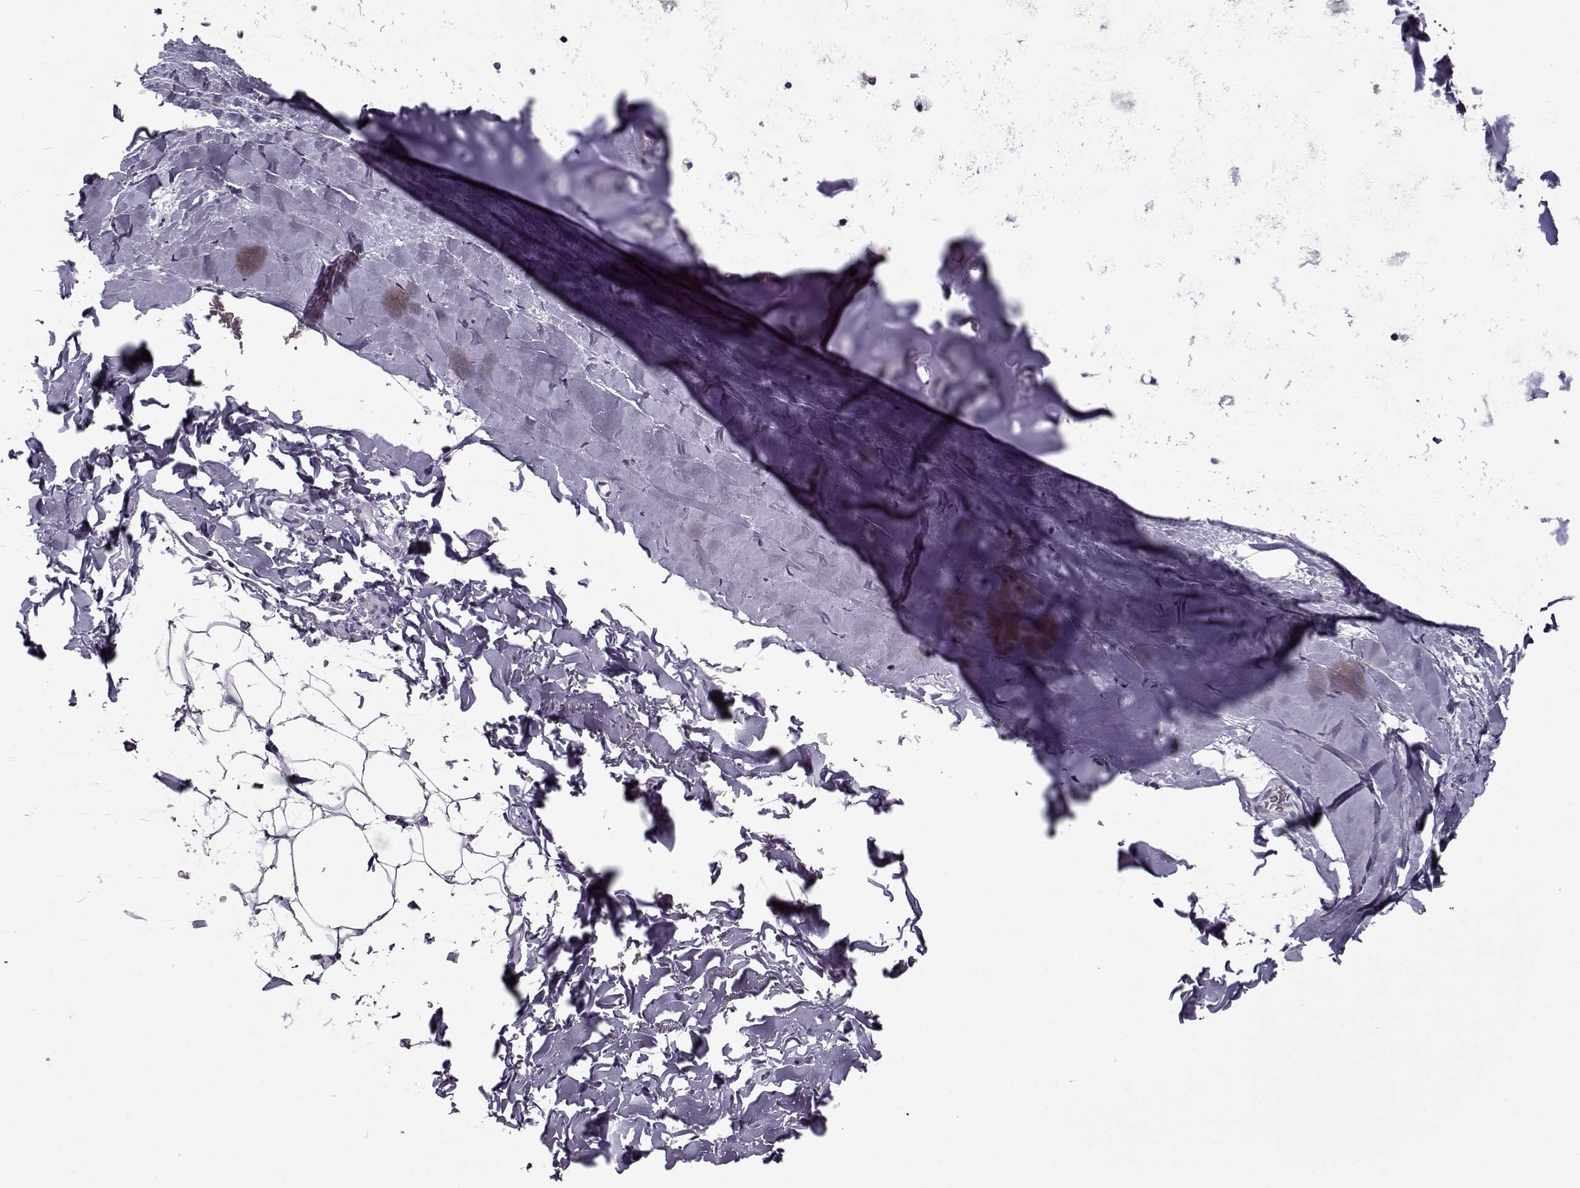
{"staining": {"intensity": "negative", "quantity": "none", "location": "none"}, "tissue": "adipose tissue", "cell_type": "Adipocytes", "image_type": "normal", "snomed": [{"axis": "morphology", "description": "Normal tissue, NOS"}, {"axis": "topography", "description": "Lymph node"}, {"axis": "topography", "description": "Bronchus"}], "caption": "IHC of unremarkable human adipose tissue displays no expression in adipocytes. (DAB (3,3'-diaminobenzidine) immunohistochemistry (IHC), high magnification).", "gene": "SEC16B", "patient": {"sex": "female", "age": 70}}